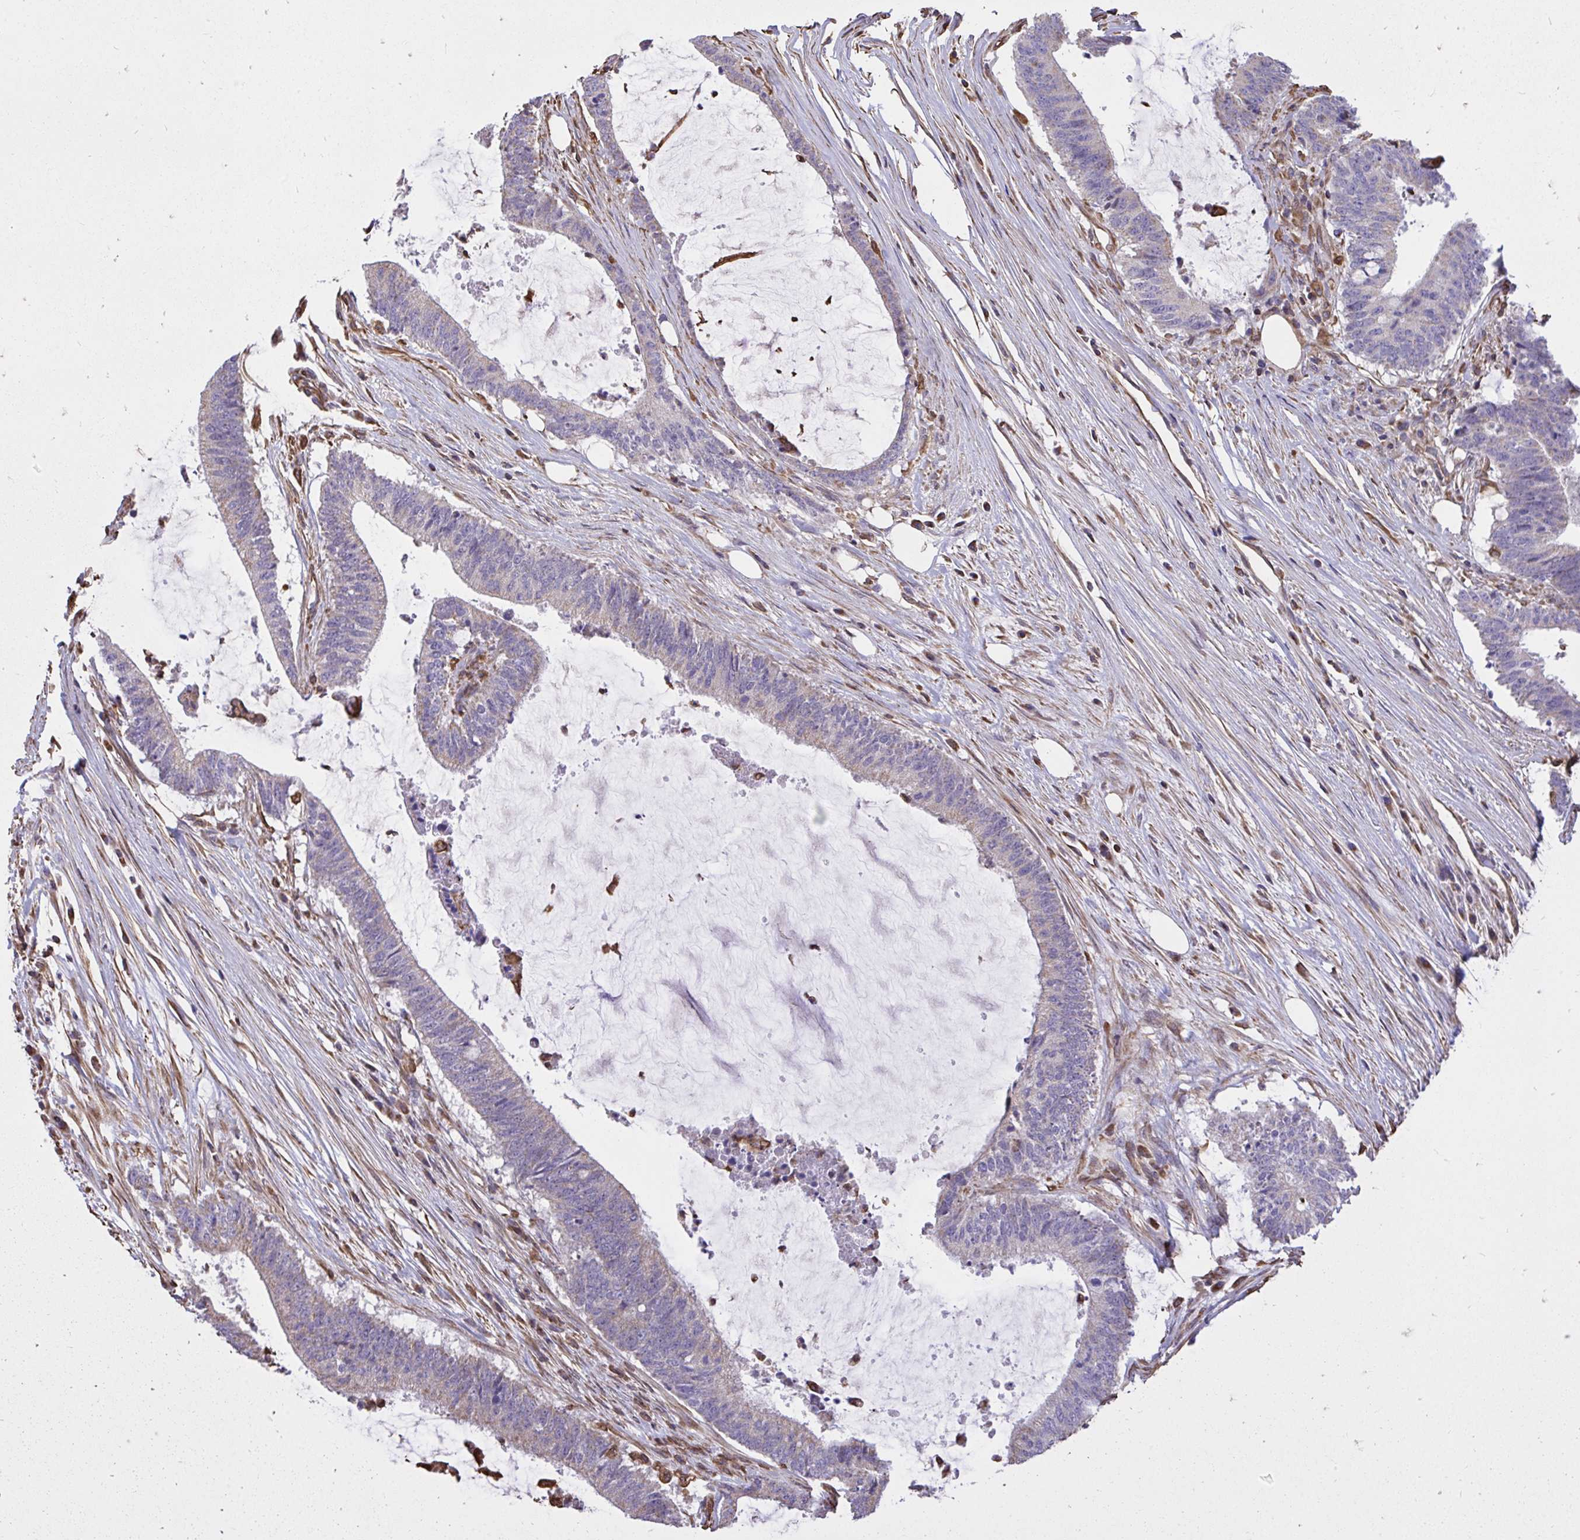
{"staining": {"intensity": "weak", "quantity": "25%-75%", "location": "cytoplasmic/membranous"}, "tissue": "colorectal cancer", "cell_type": "Tumor cells", "image_type": "cancer", "snomed": [{"axis": "morphology", "description": "Adenocarcinoma, NOS"}, {"axis": "topography", "description": "Colon"}], "caption": "Protein staining displays weak cytoplasmic/membranous positivity in about 25%-75% of tumor cells in adenocarcinoma (colorectal).", "gene": "RNF103", "patient": {"sex": "female", "age": 43}}